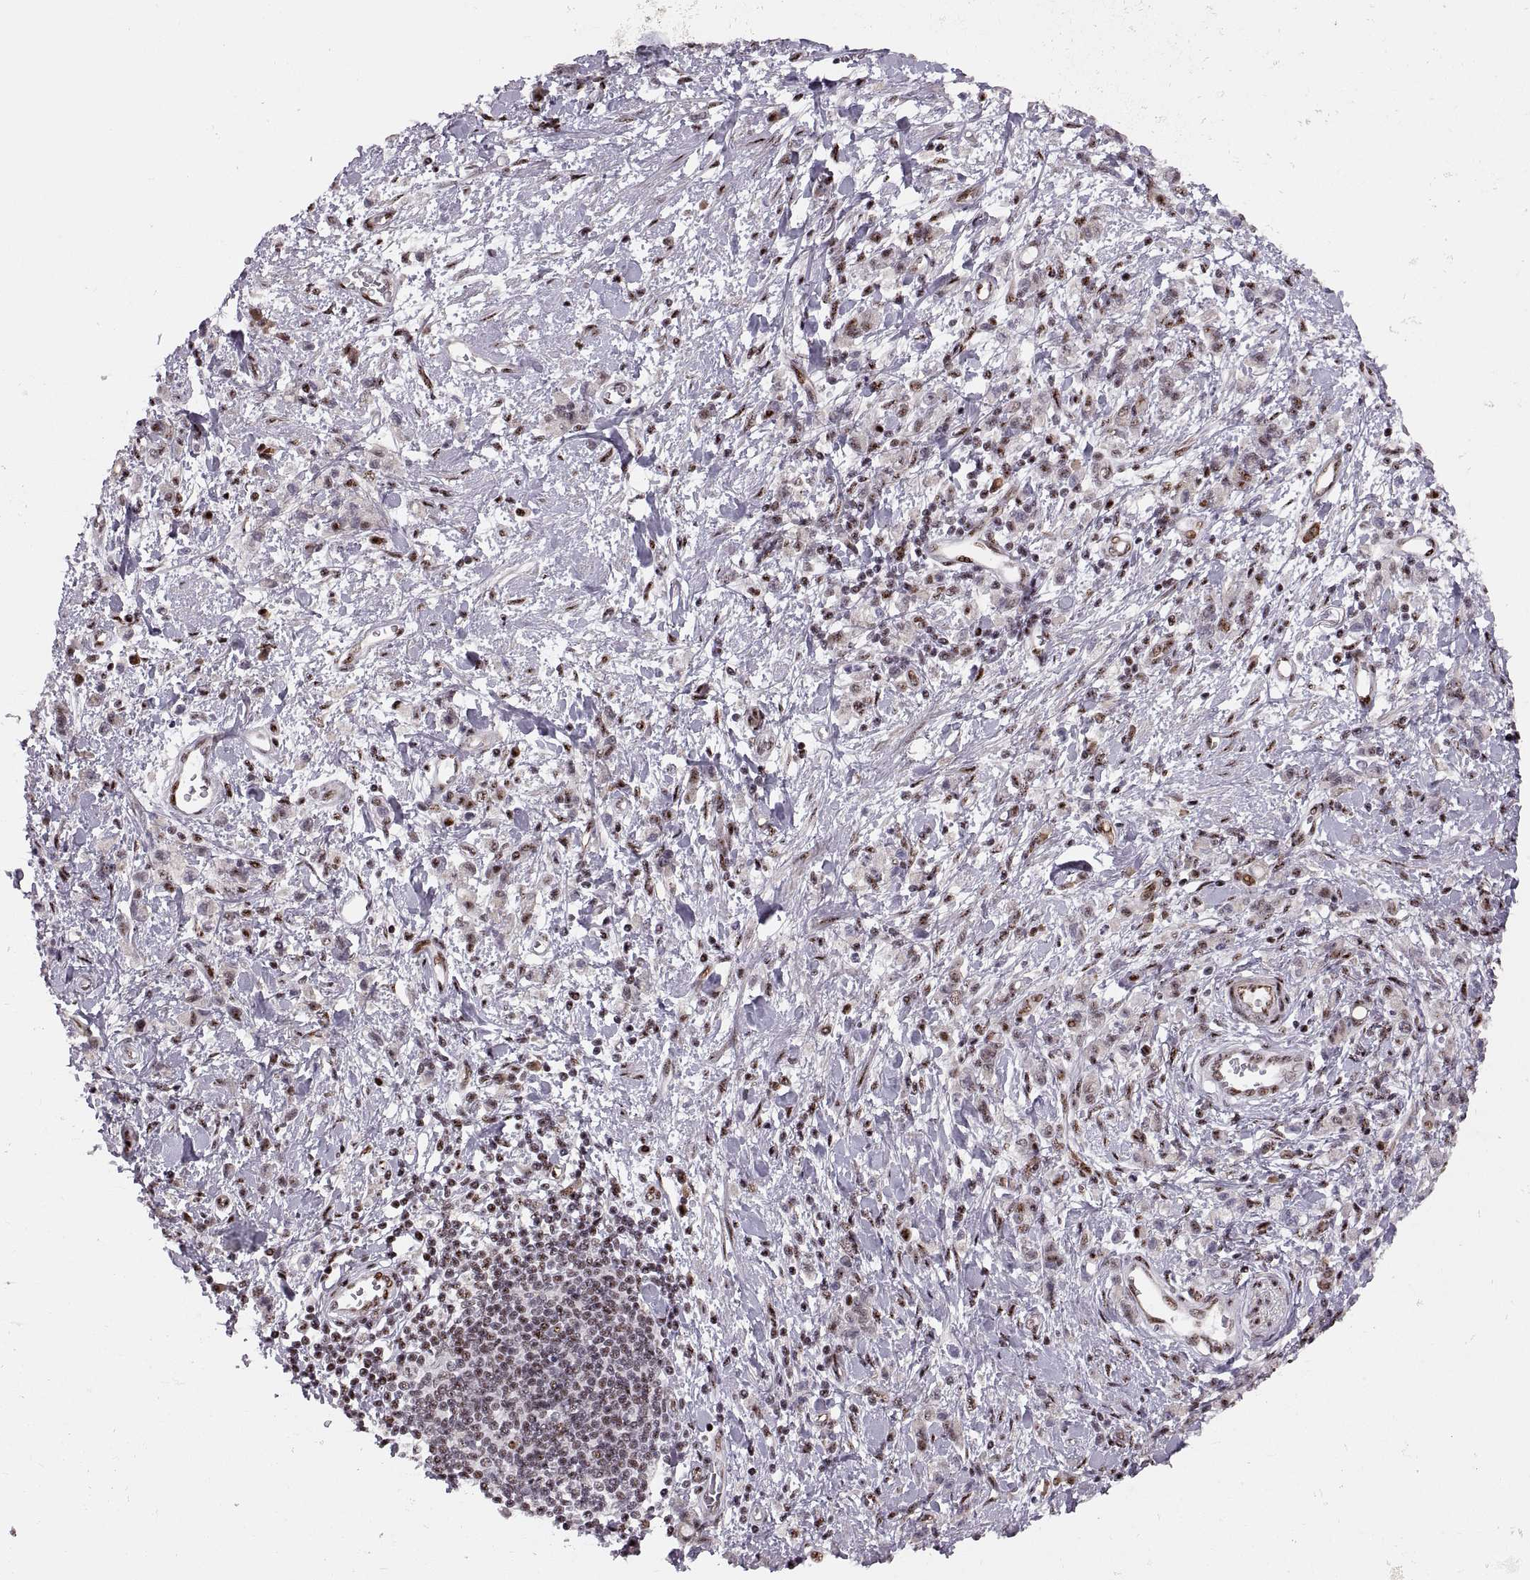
{"staining": {"intensity": "moderate", "quantity": "<25%", "location": "cytoplasmic/membranous"}, "tissue": "stomach cancer", "cell_type": "Tumor cells", "image_type": "cancer", "snomed": [{"axis": "morphology", "description": "Adenocarcinoma, NOS"}, {"axis": "topography", "description": "Stomach"}], "caption": "Immunohistochemistry staining of adenocarcinoma (stomach), which shows low levels of moderate cytoplasmic/membranous positivity in about <25% of tumor cells indicating moderate cytoplasmic/membranous protein expression. The staining was performed using DAB (3,3'-diaminobenzidine) (brown) for protein detection and nuclei were counterstained in hematoxylin (blue).", "gene": "ZCCHC17", "patient": {"sex": "male", "age": 77}}